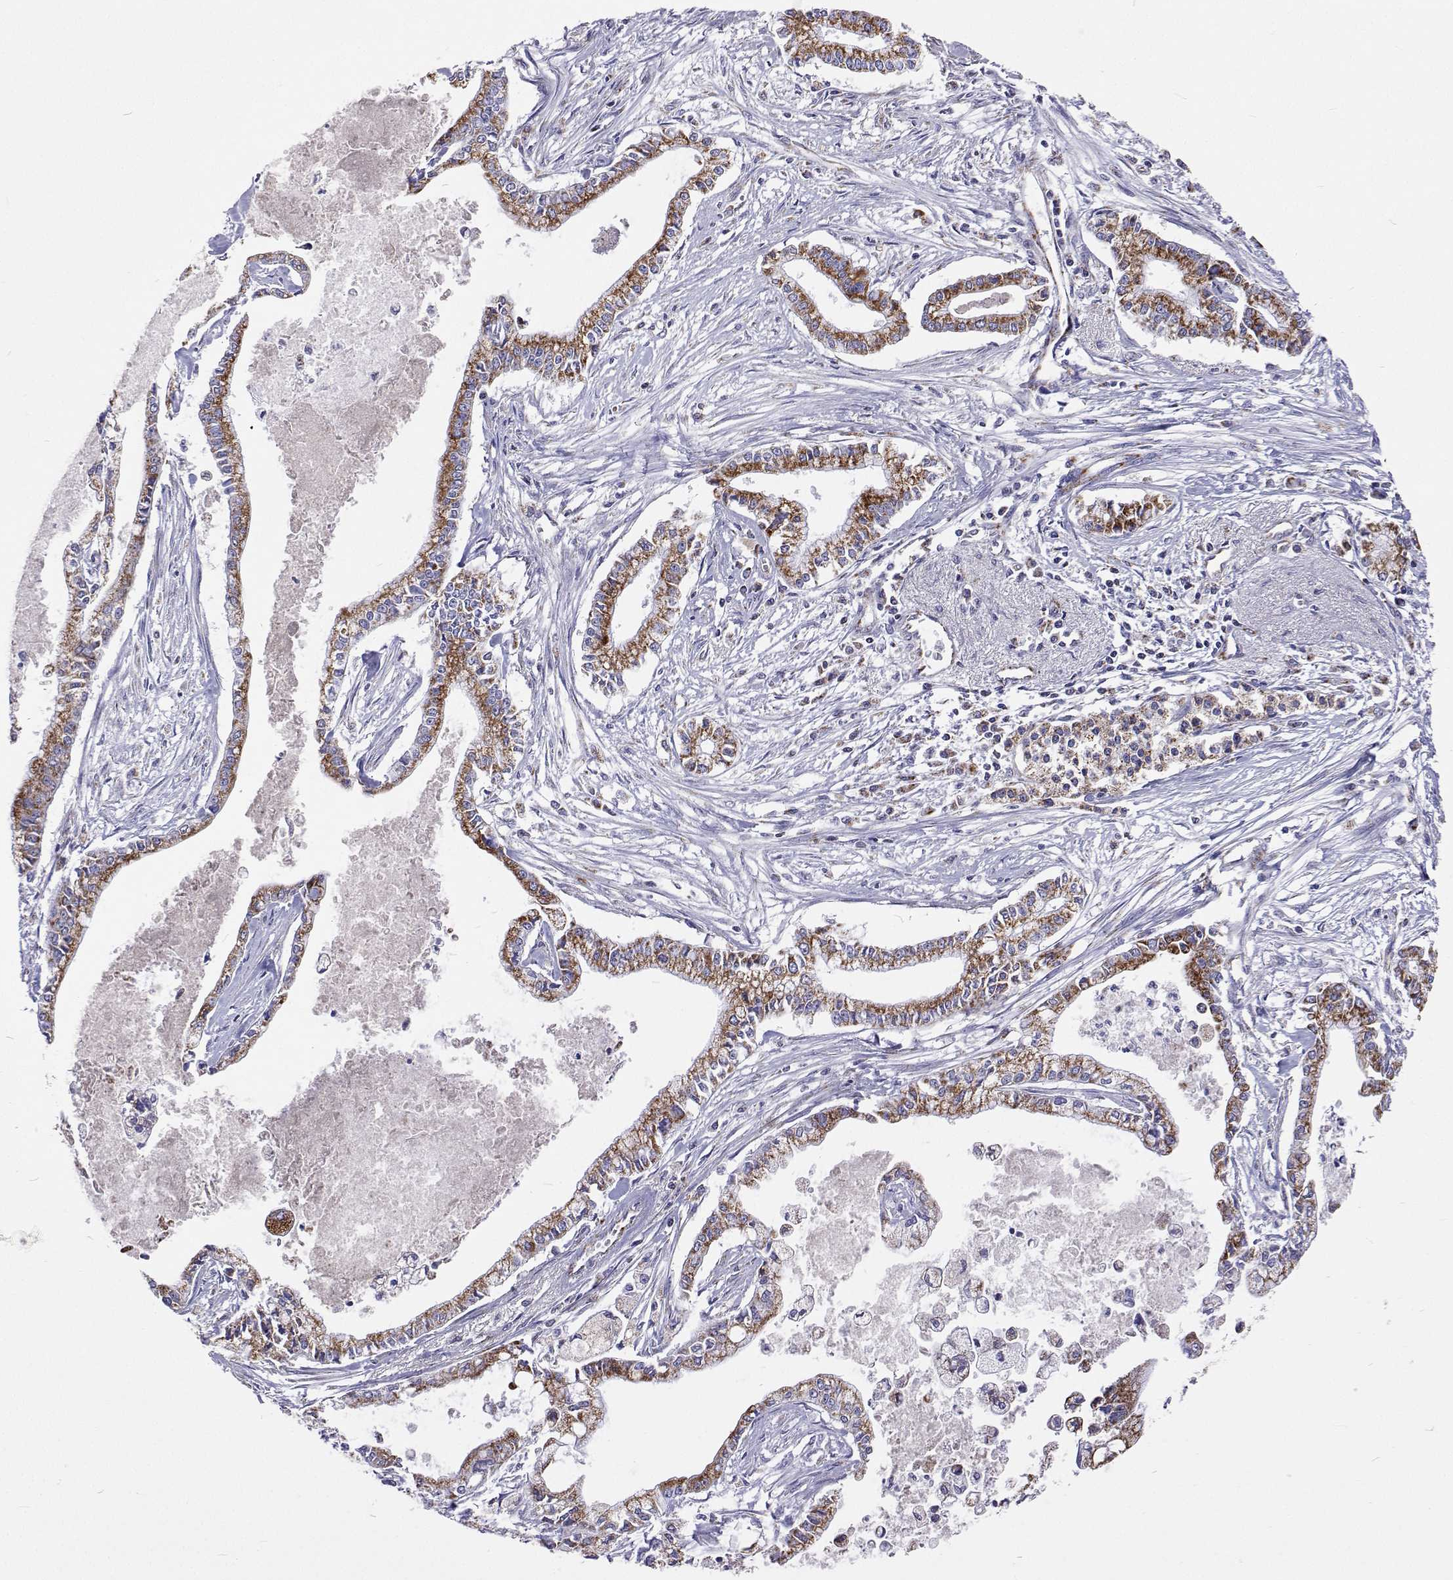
{"staining": {"intensity": "moderate", "quantity": ">75%", "location": "cytoplasmic/membranous"}, "tissue": "pancreatic cancer", "cell_type": "Tumor cells", "image_type": "cancer", "snomed": [{"axis": "morphology", "description": "Adenocarcinoma, NOS"}, {"axis": "topography", "description": "Pancreas"}], "caption": "The immunohistochemical stain labels moderate cytoplasmic/membranous positivity in tumor cells of pancreatic adenocarcinoma tissue.", "gene": "MCCC2", "patient": {"sex": "female", "age": 65}}